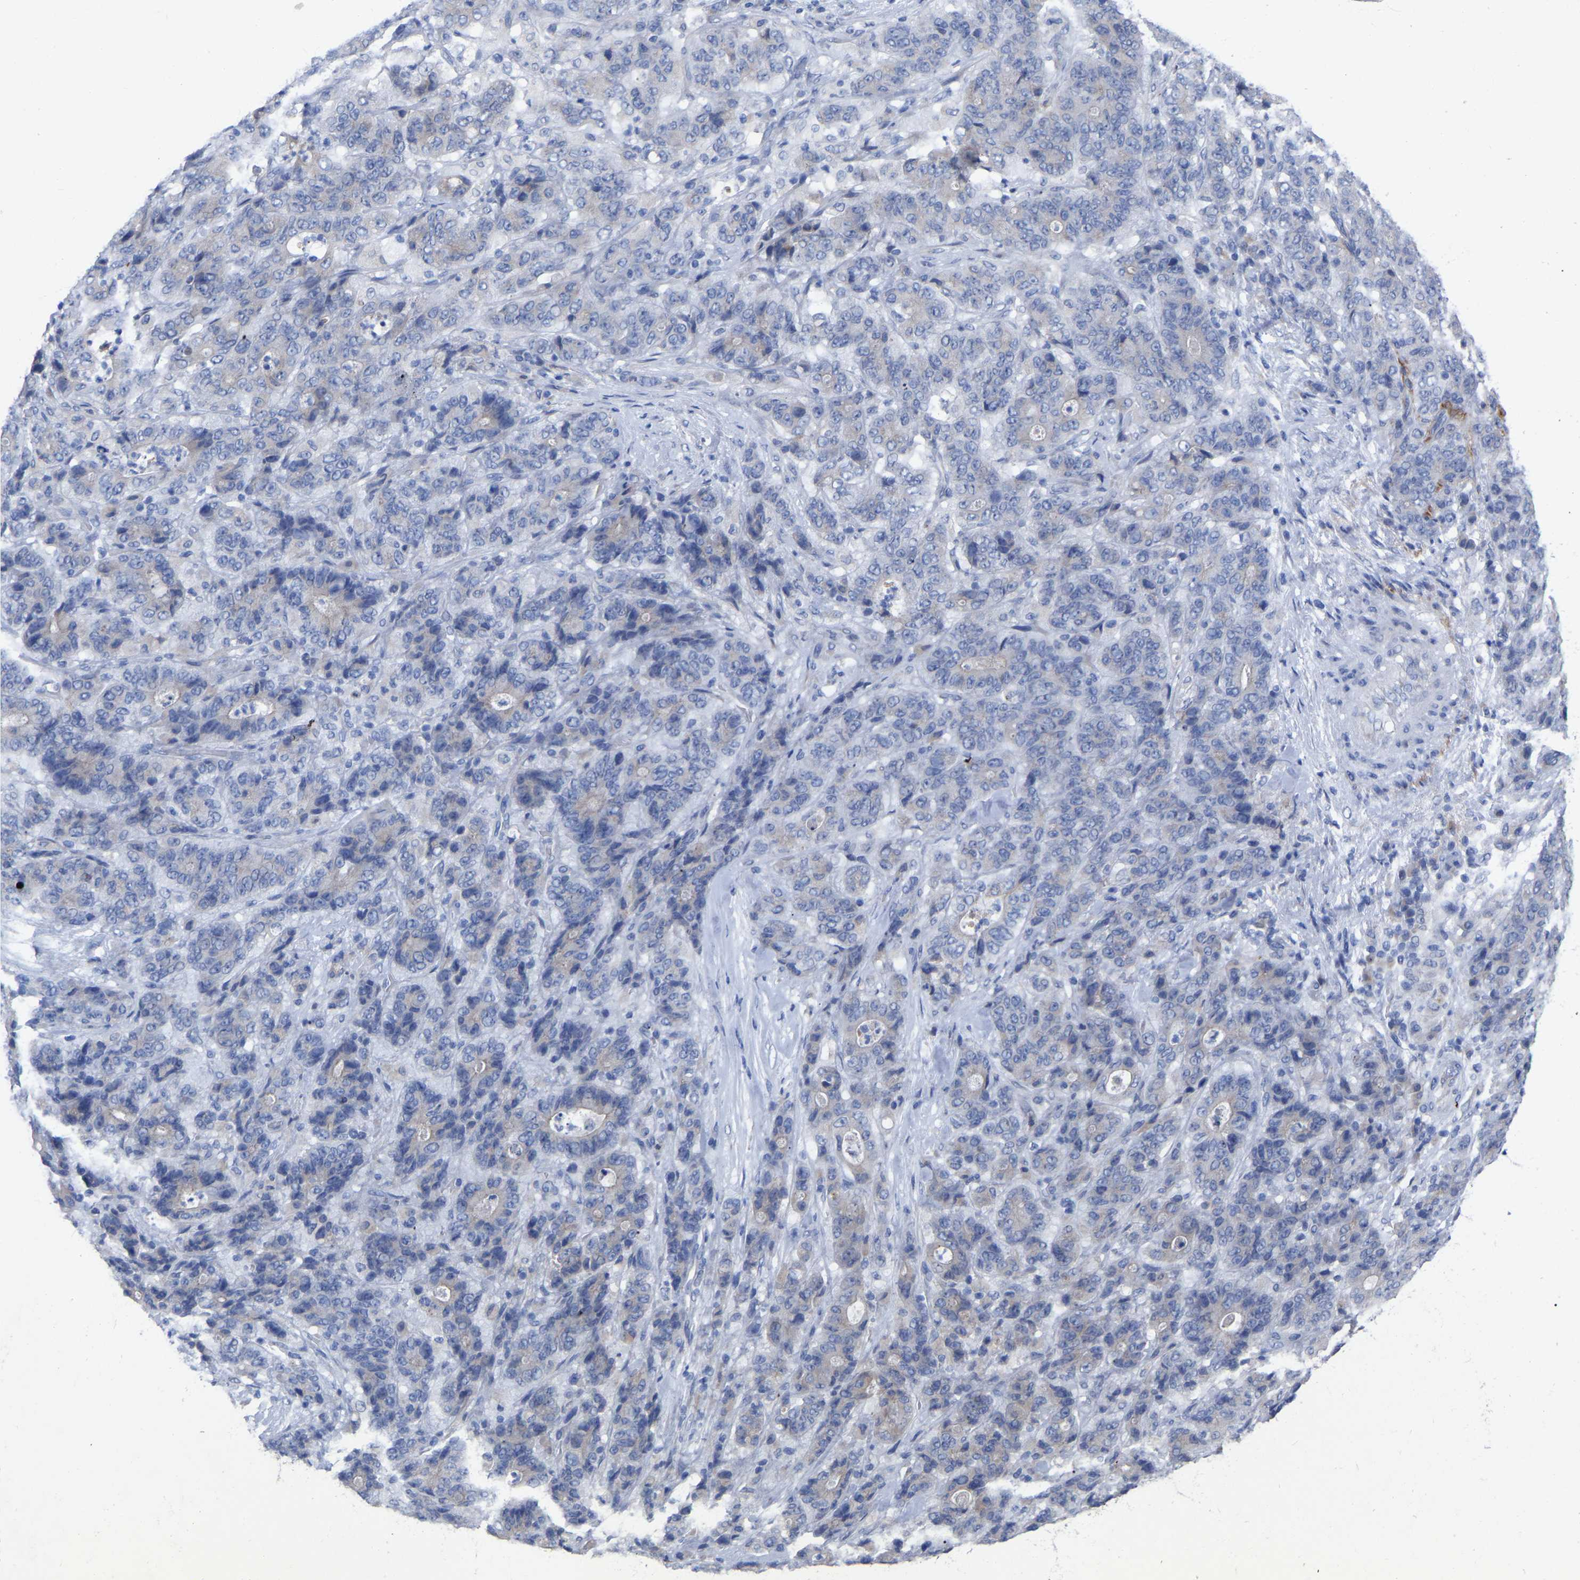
{"staining": {"intensity": "negative", "quantity": "none", "location": "none"}, "tissue": "stomach cancer", "cell_type": "Tumor cells", "image_type": "cancer", "snomed": [{"axis": "morphology", "description": "Adenocarcinoma, NOS"}, {"axis": "topography", "description": "Stomach"}], "caption": "Protein analysis of stomach adenocarcinoma shows no significant staining in tumor cells.", "gene": "STRIP2", "patient": {"sex": "female", "age": 73}}